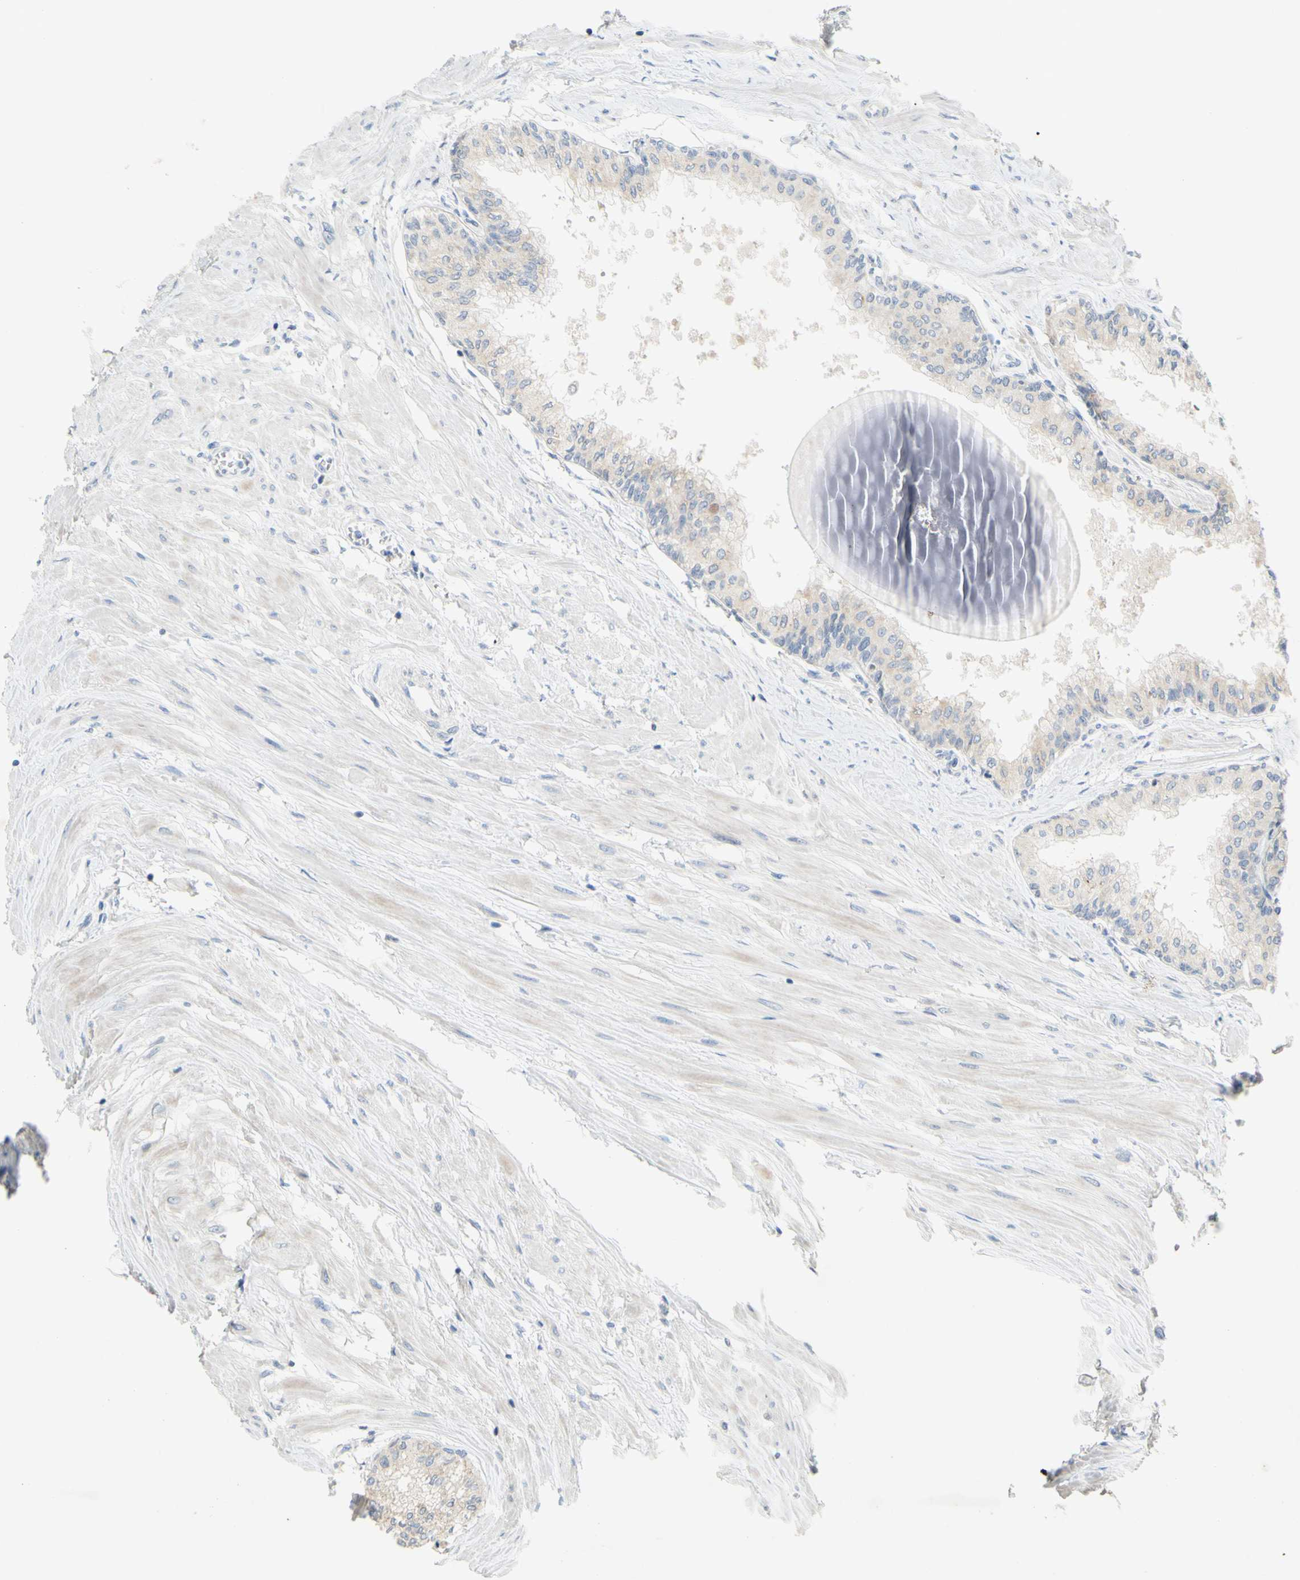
{"staining": {"intensity": "weak", "quantity": "25%-75%", "location": "cytoplasmic/membranous"}, "tissue": "prostate", "cell_type": "Glandular cells", "image_type": "normal", "snomed": [{"axis": "morphology", "description": "Normal tissue, NOS"}, {"axis": "topography", "description": "Prostate"}, {"axis": "topography", "description": "Seminal veicle"}], "caption": "IHC photomicrograph of normal human prostate stained for a protein (brown), which displays low levels of weak cytoplasmic/membranous positivity in approximately 25%-75% of glandular cells.", "gene": "CCNB2", "patient": {"sex": "male", "age": 60}}